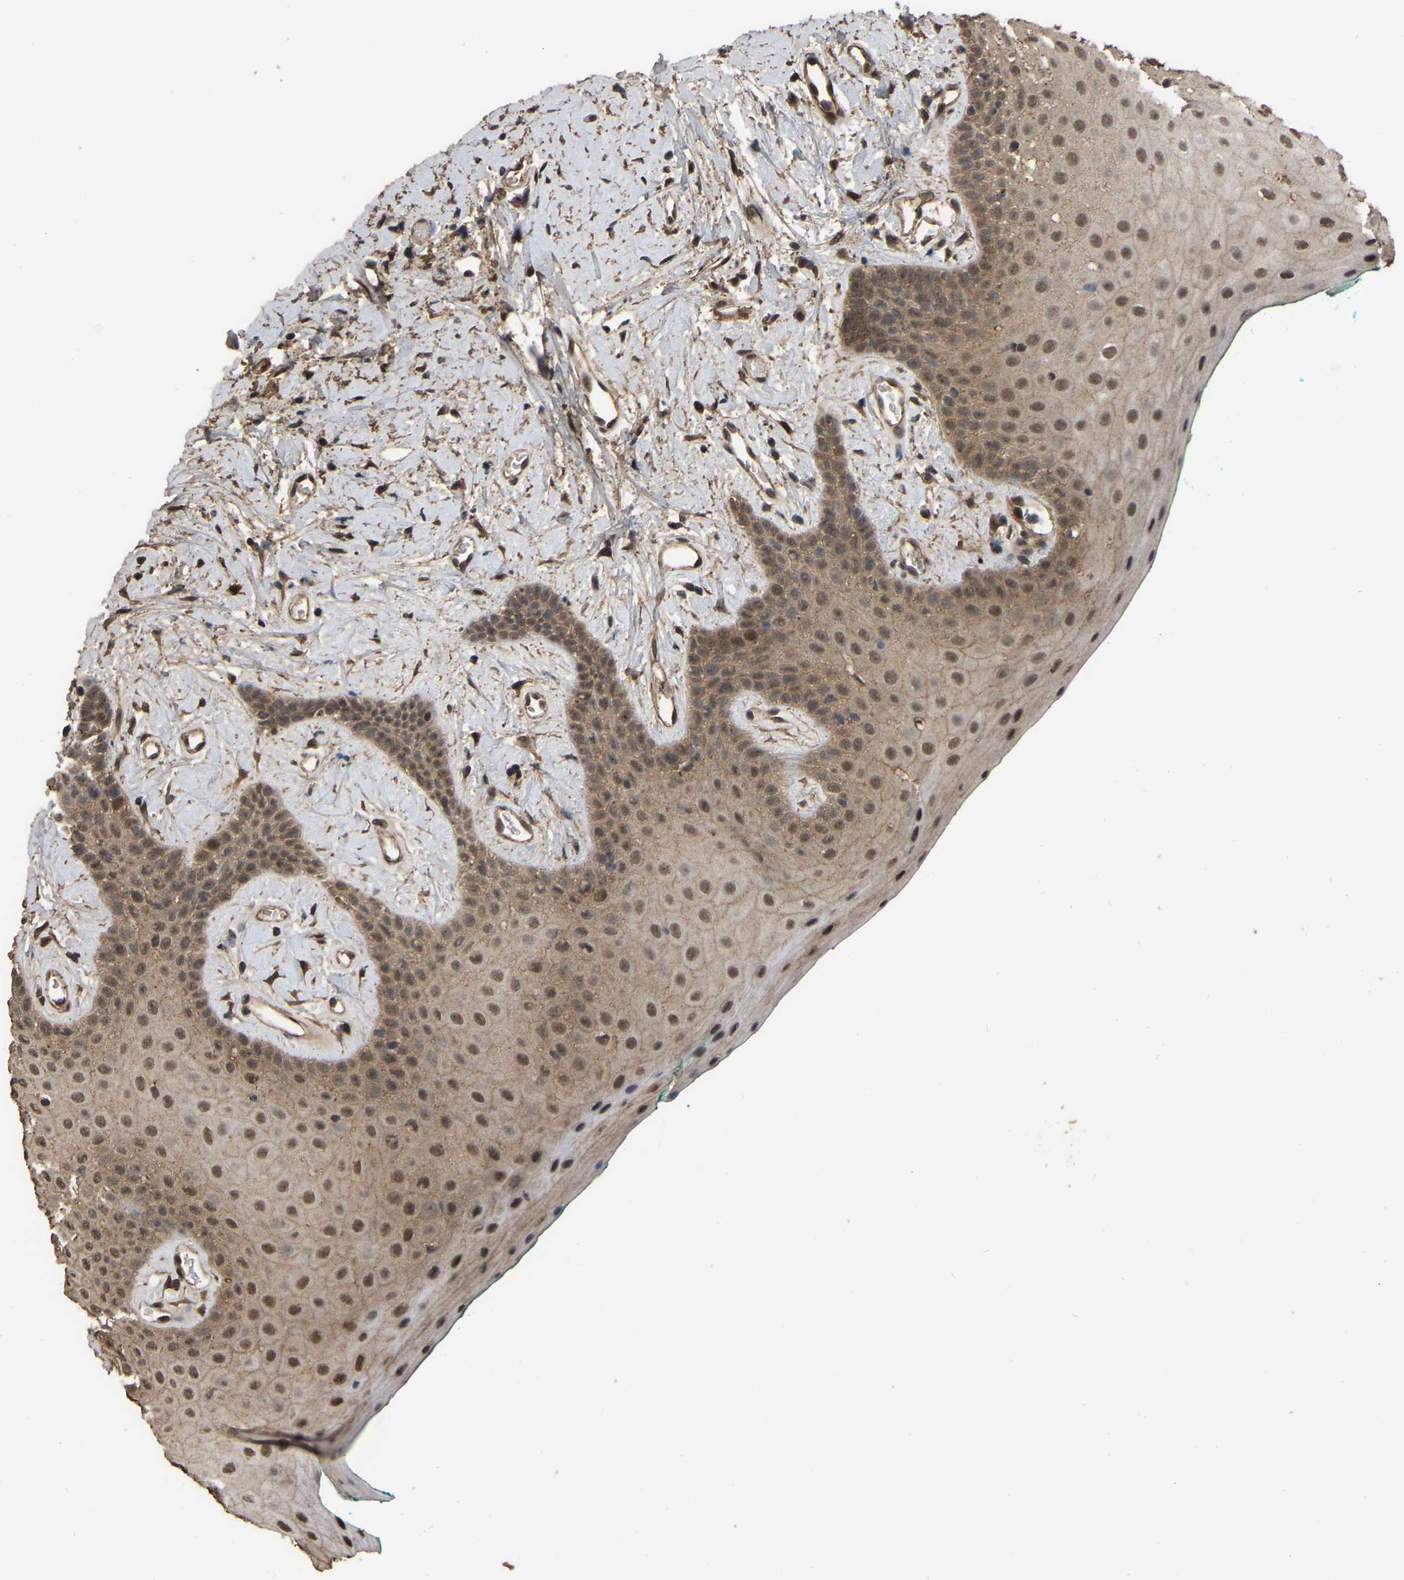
{"staining": {"intensity": "moderate", "quantity": ">75%", "location": "cytoplasmic/membranous,nuclear"}, "tissue": "oral mucosa", "cell_type": "Squamous epithelial cells", "image_type": "normal", "snomed": [{"axis": "morphology", "description": "Normal tissue, NOS"}, {"axis": "morphology", "description": "Squamous cell carcinoma, NOS"}, {"axis": "topography", "description": "Oral tissue"}, {"axis": "topography", "description": "Salivary gland"}, {"axis": "topography", "description": "Head-Neck"}], "caption": "The immunohistochemical stain labels moderate cytoplasmic/membranous,nuclear staining in squamous epithelial cells of unremarkable oral mucosa. The staining is performed using DAB brown chromogen to label protein expression. The nuclei are counter-stained blue using hematoxylin.", "gene": "ARHGAP23", "patient": {"sex": "female", "age": 62}}